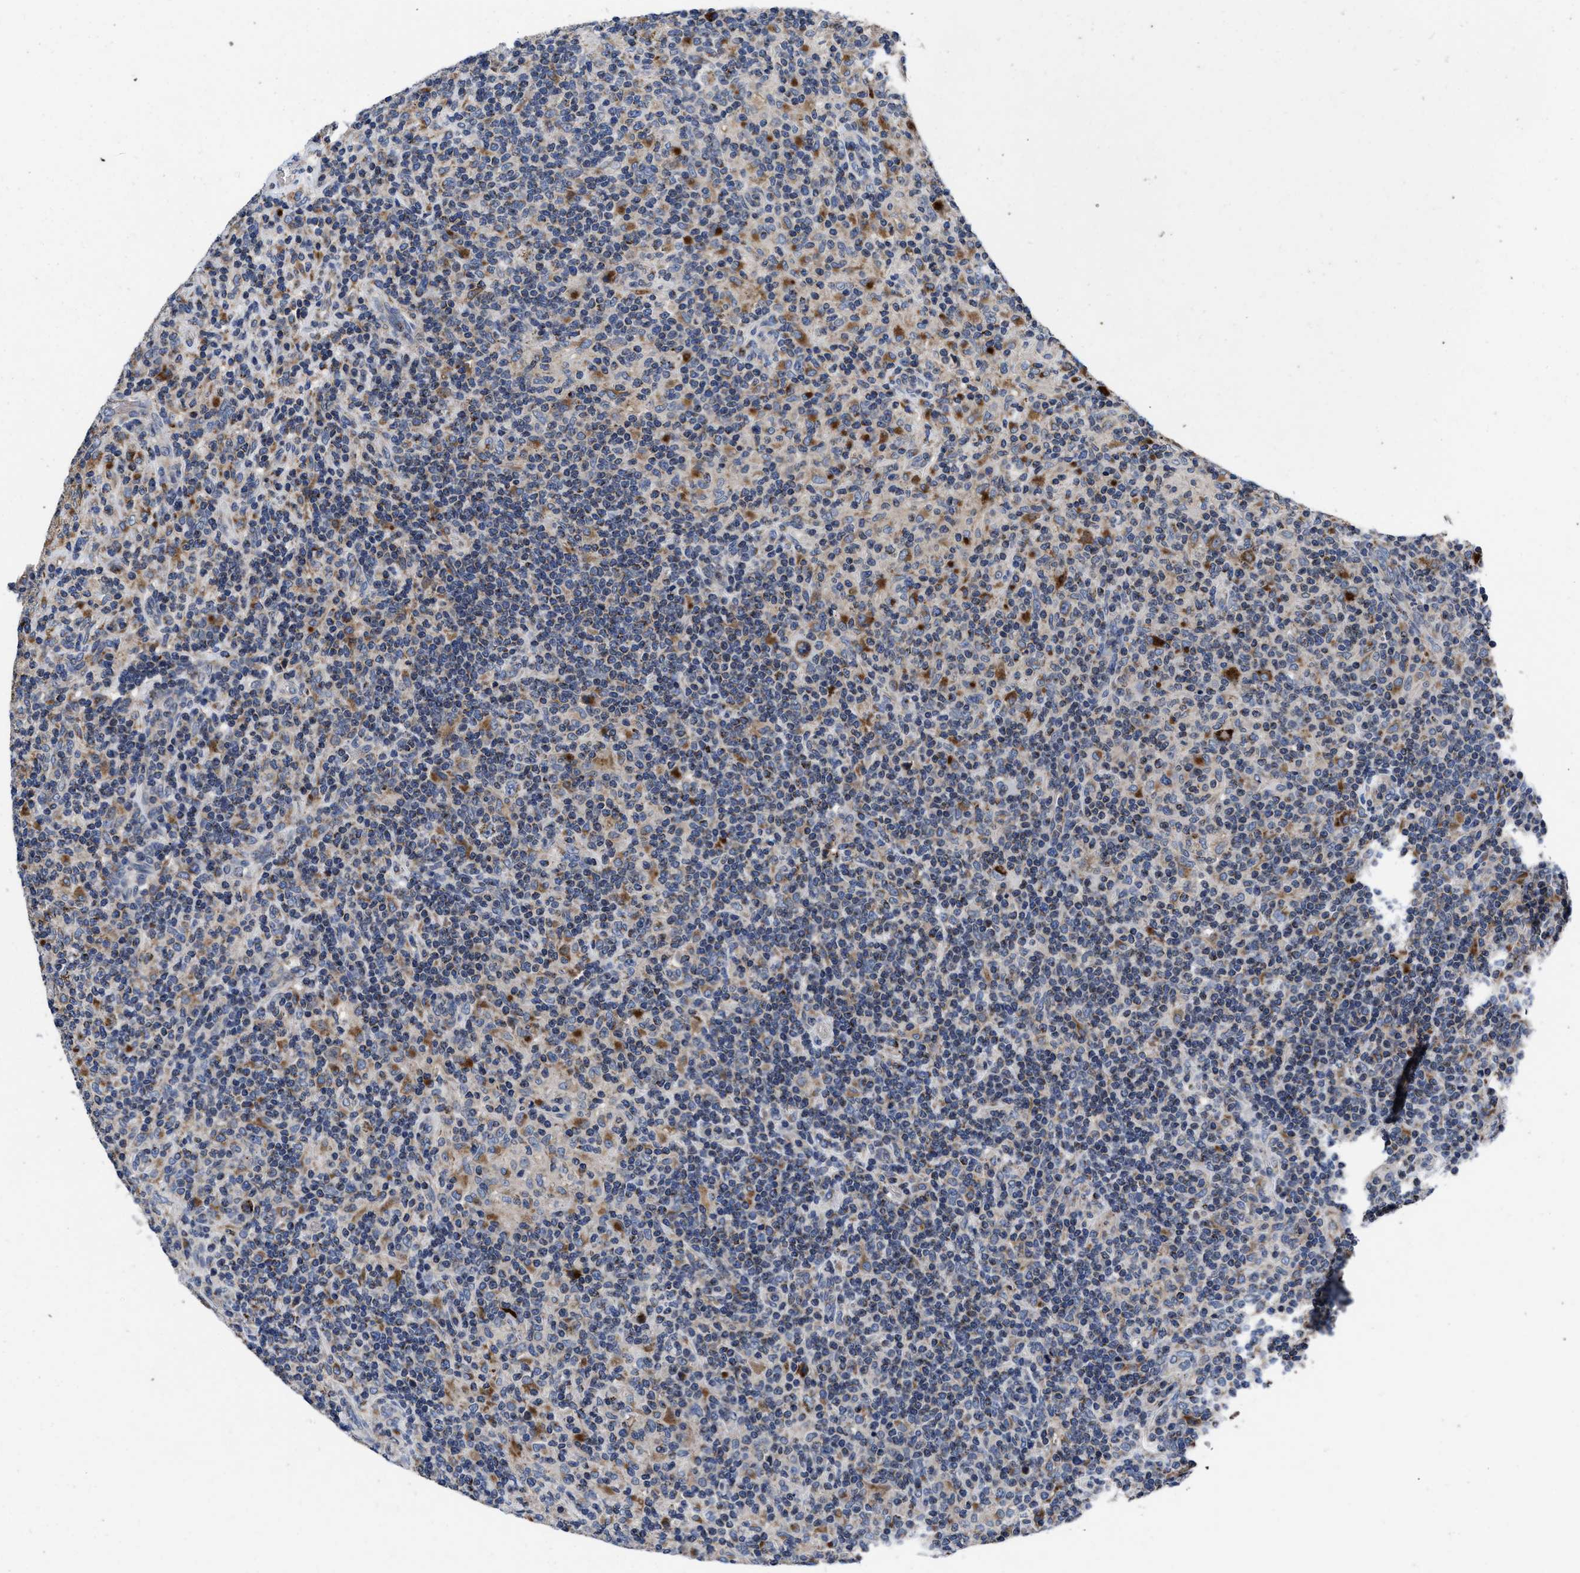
{"staining": {"intensity": "moderate", "quantity": ">75%", "location": "cytoplasmic/membranous"}, "tissue": "lymphoma", "cell_type": "Tumor cells", "image_type": "cancer", "snomed": [{"axis": "morphology", "description": "Hodgkin's disease, NOS"}, {"axis": "topography", "description": "Lymph node"}], "caption": "About >75% of tumor cells in human lymphoma demonstrate moderate cytoplasmic/membranous protein positivity as visualized by brown immunohistochemical staining.", "gene": "CACNA1D", "patient": {"sex": "male", "age": 70}}